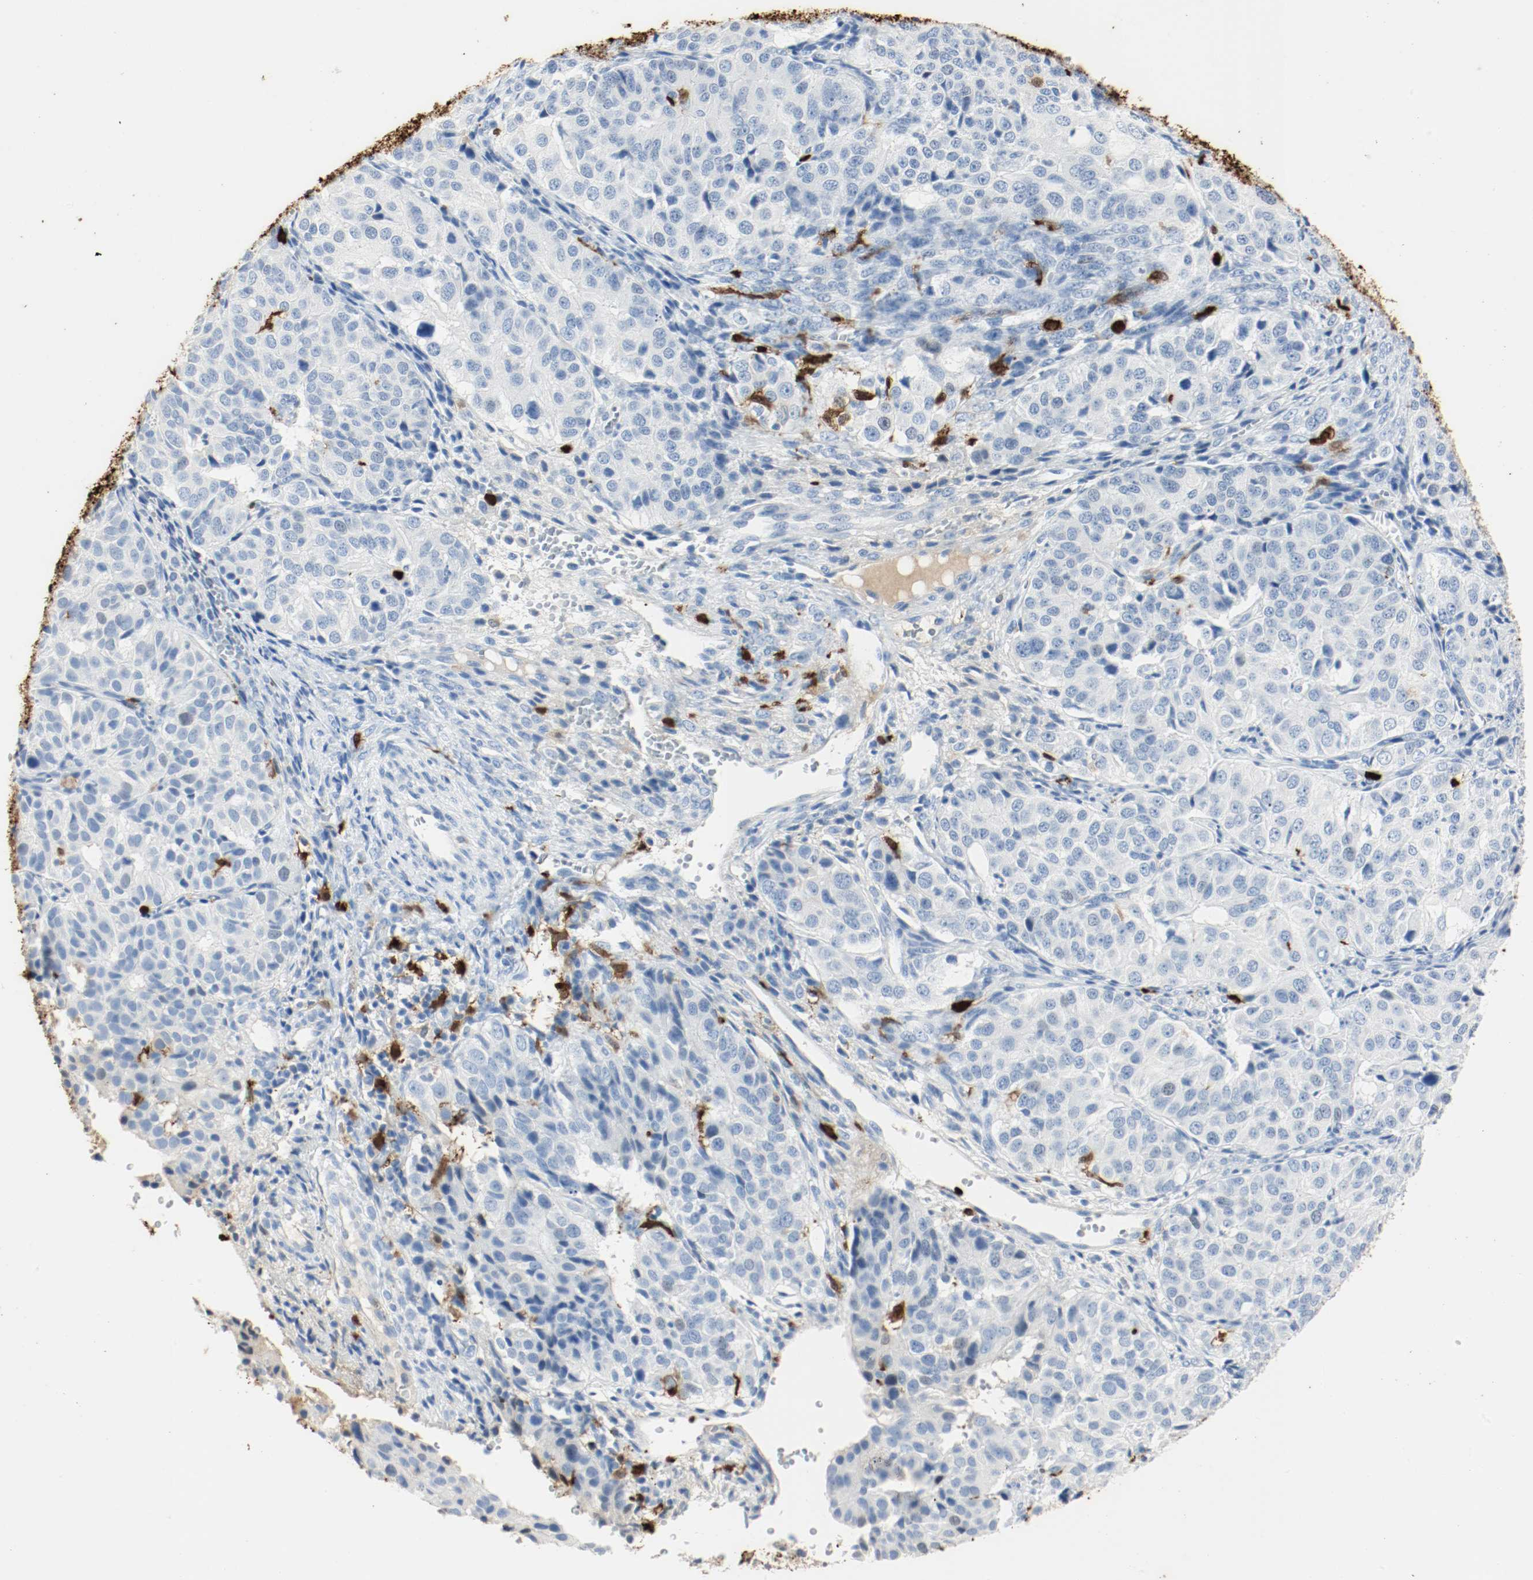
{"staining": {"intensity": "negative", "quantity": "none", "location": "none"}, "tissue": "ovarian cancer", "cell_type": "Tumor cells", "image_type": "cancer", "snomed": [{"axis": "morphology", "description": "Carcinoma, endometroid"}, {"axis": "topography", "description": "Ovary"}], "caption": "This image is of endometroid carcinoma (ovarian) stained with IHC to label a protein in brown with the nuclei are counter-stained blue. There is no positivity in tumor cells.", "gene": "S100A9", "patient": {"sex": "female", "age": 51}}